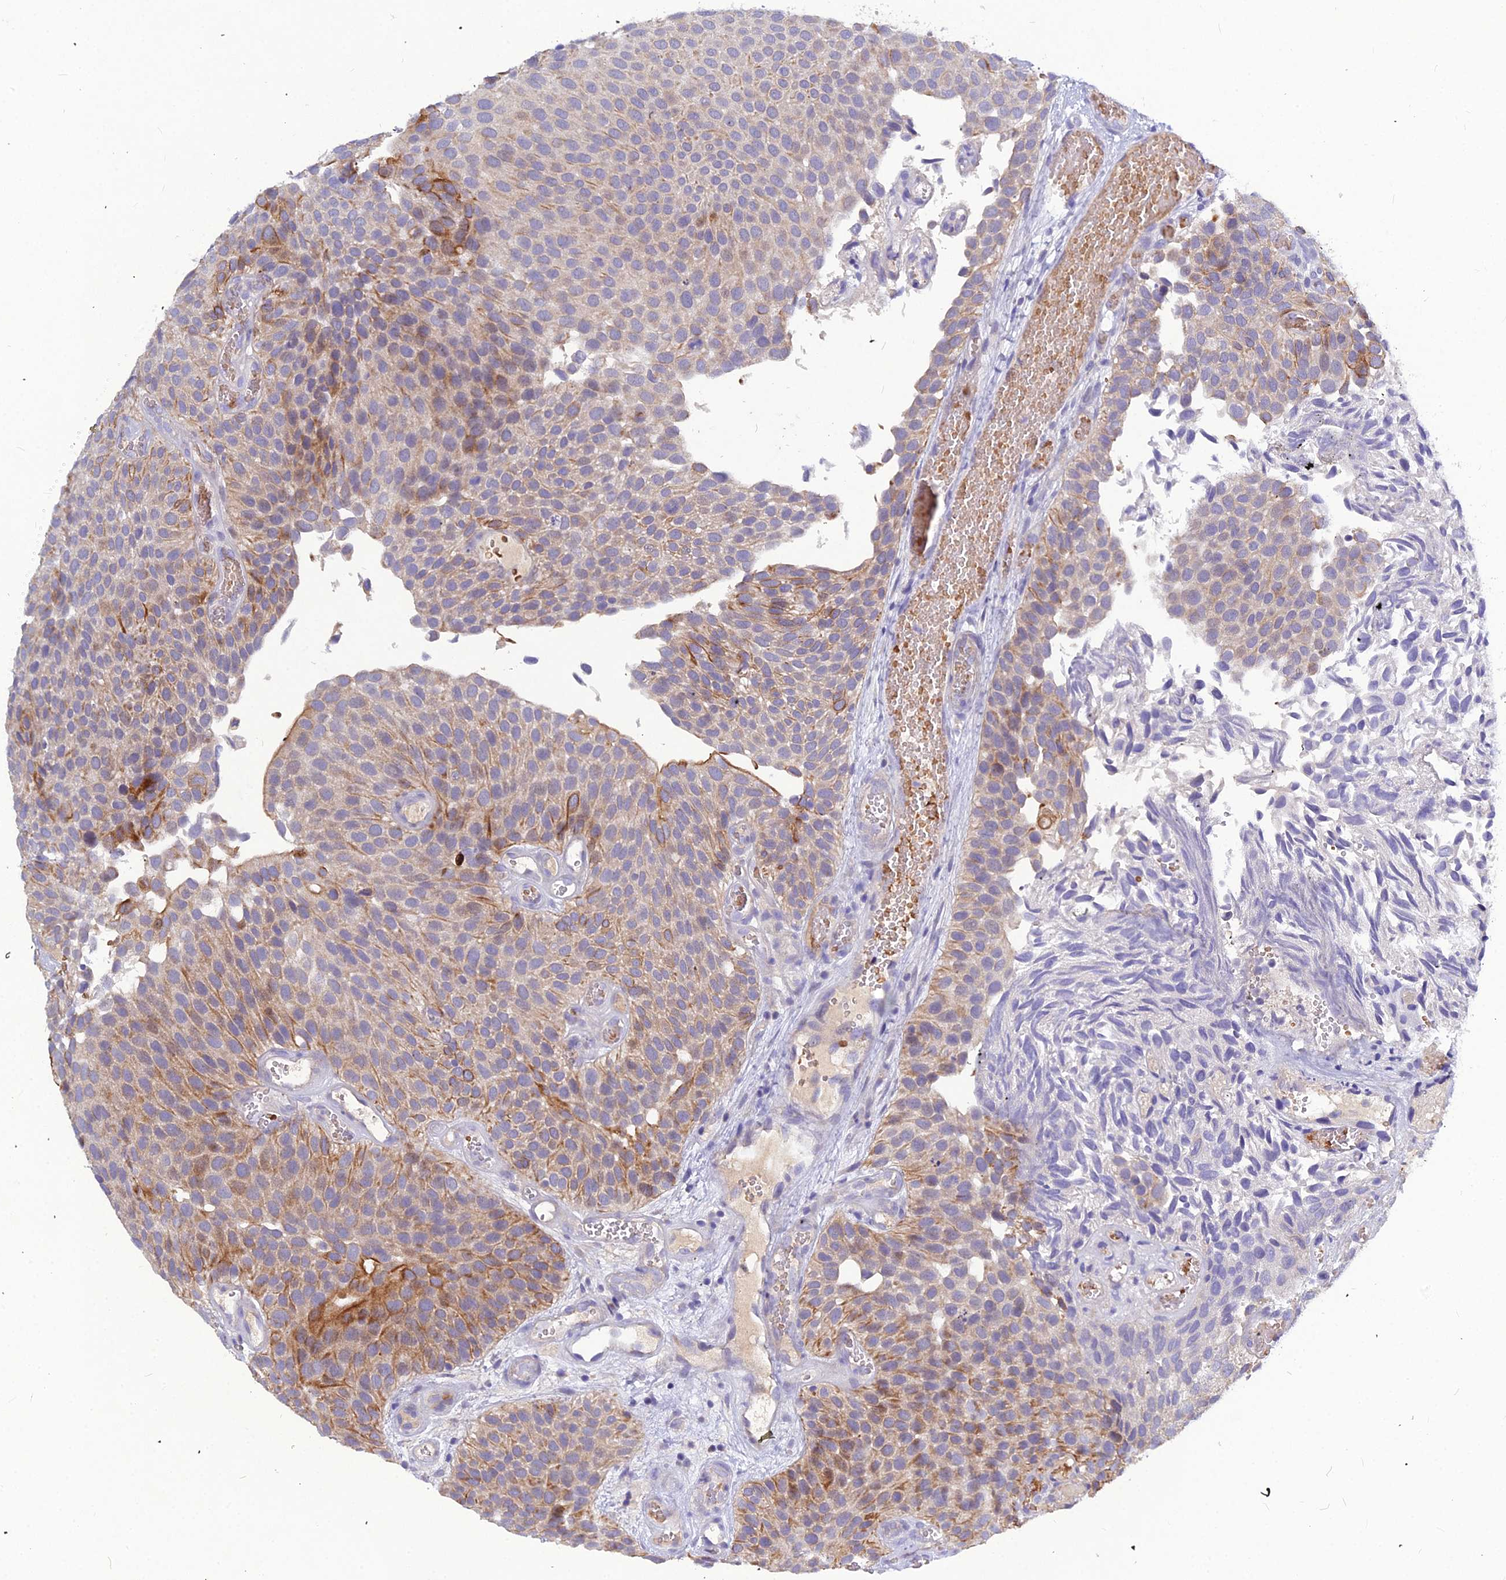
{"staining": {"intensity": "moderate", "quantity": "25%-75%", "location": "cytoplasmic/membranous"}, "tissue": "urothelial cancer", "cell_type": "Tumor cells", "image_type": "cancer", "snomed": [{"axis": "morphology", "description": "Urothelial carcinoma, Low grade"}, {"axis": "topography", "description": "Urinary bladder"}], "caption": "Moderate cytoplasmic/membranous expression is present in approximately 25%-75% of tumor cells in urothelial carcinoma (low-grade).", "gene": "DMRTA1", "patient": {"sex": "male", "age": 89}}